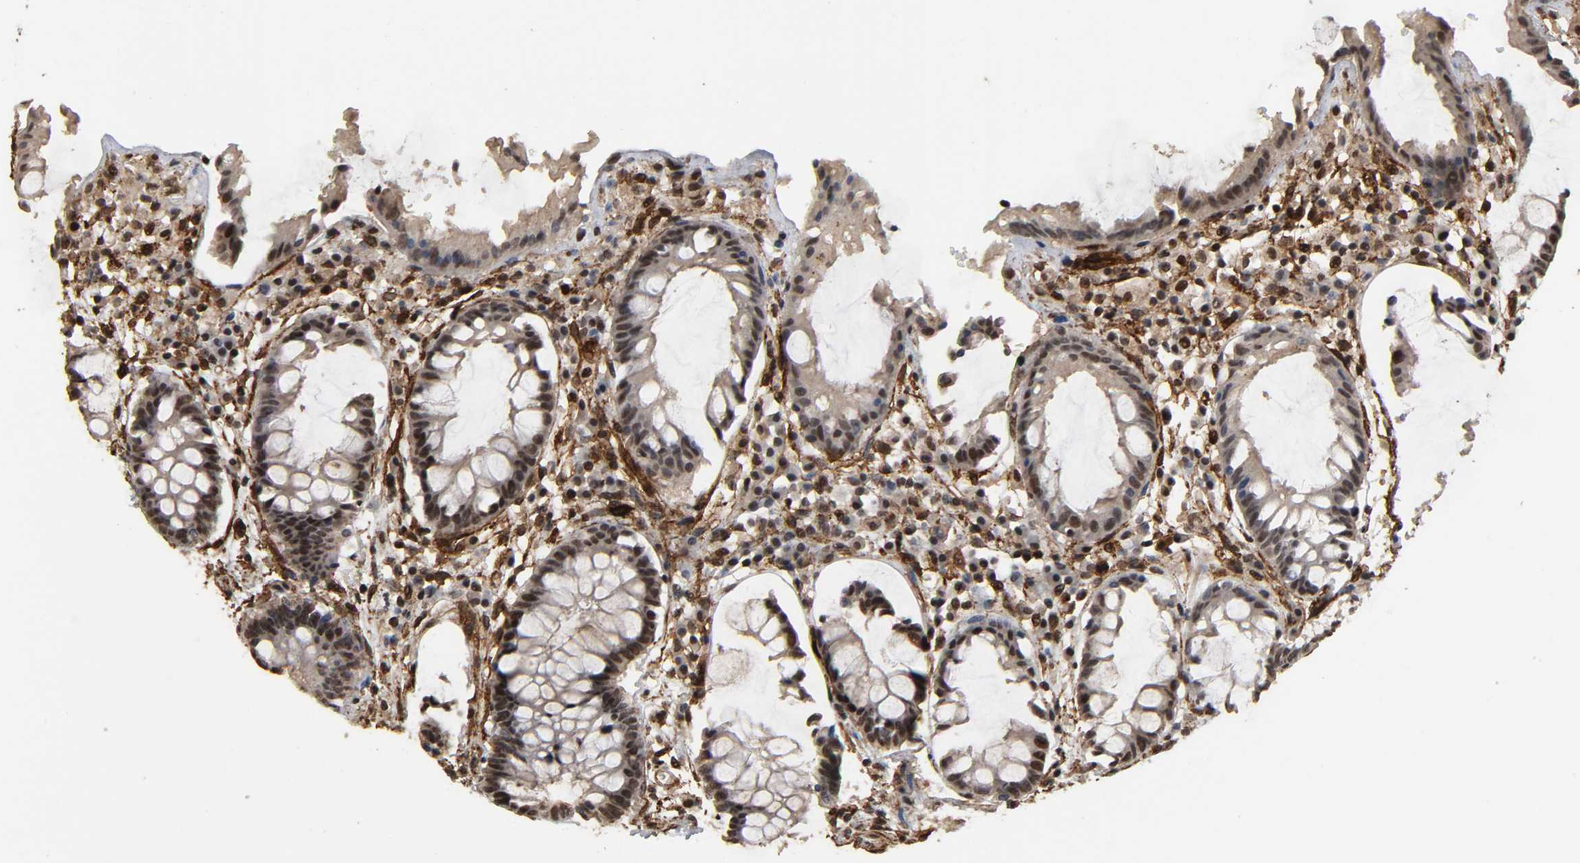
{"staining": {"intensity": "moderate", "quantity": "25%-75%", "location": "cytoplasmic/membranous,nuclear"}, "tissue": "rectum", "cell_type": "Glandular cells", "image_type": "normal", "snomed": [{"axis": "morphology", "description": "Normal tissue, NOS"}, {"axis": "topography", "description": "Rectum"}], "caption": "Protein staining of normal rectum exhibits moderate cytoplasmic/membranous,nuclear staining in approximately 25%-75% of glandular cells. The protein of interest is shown in brown color, while the nuclei are stained blue.", "gene": "AHNAK2", "patient": {"sex": "female", "age": 46}}